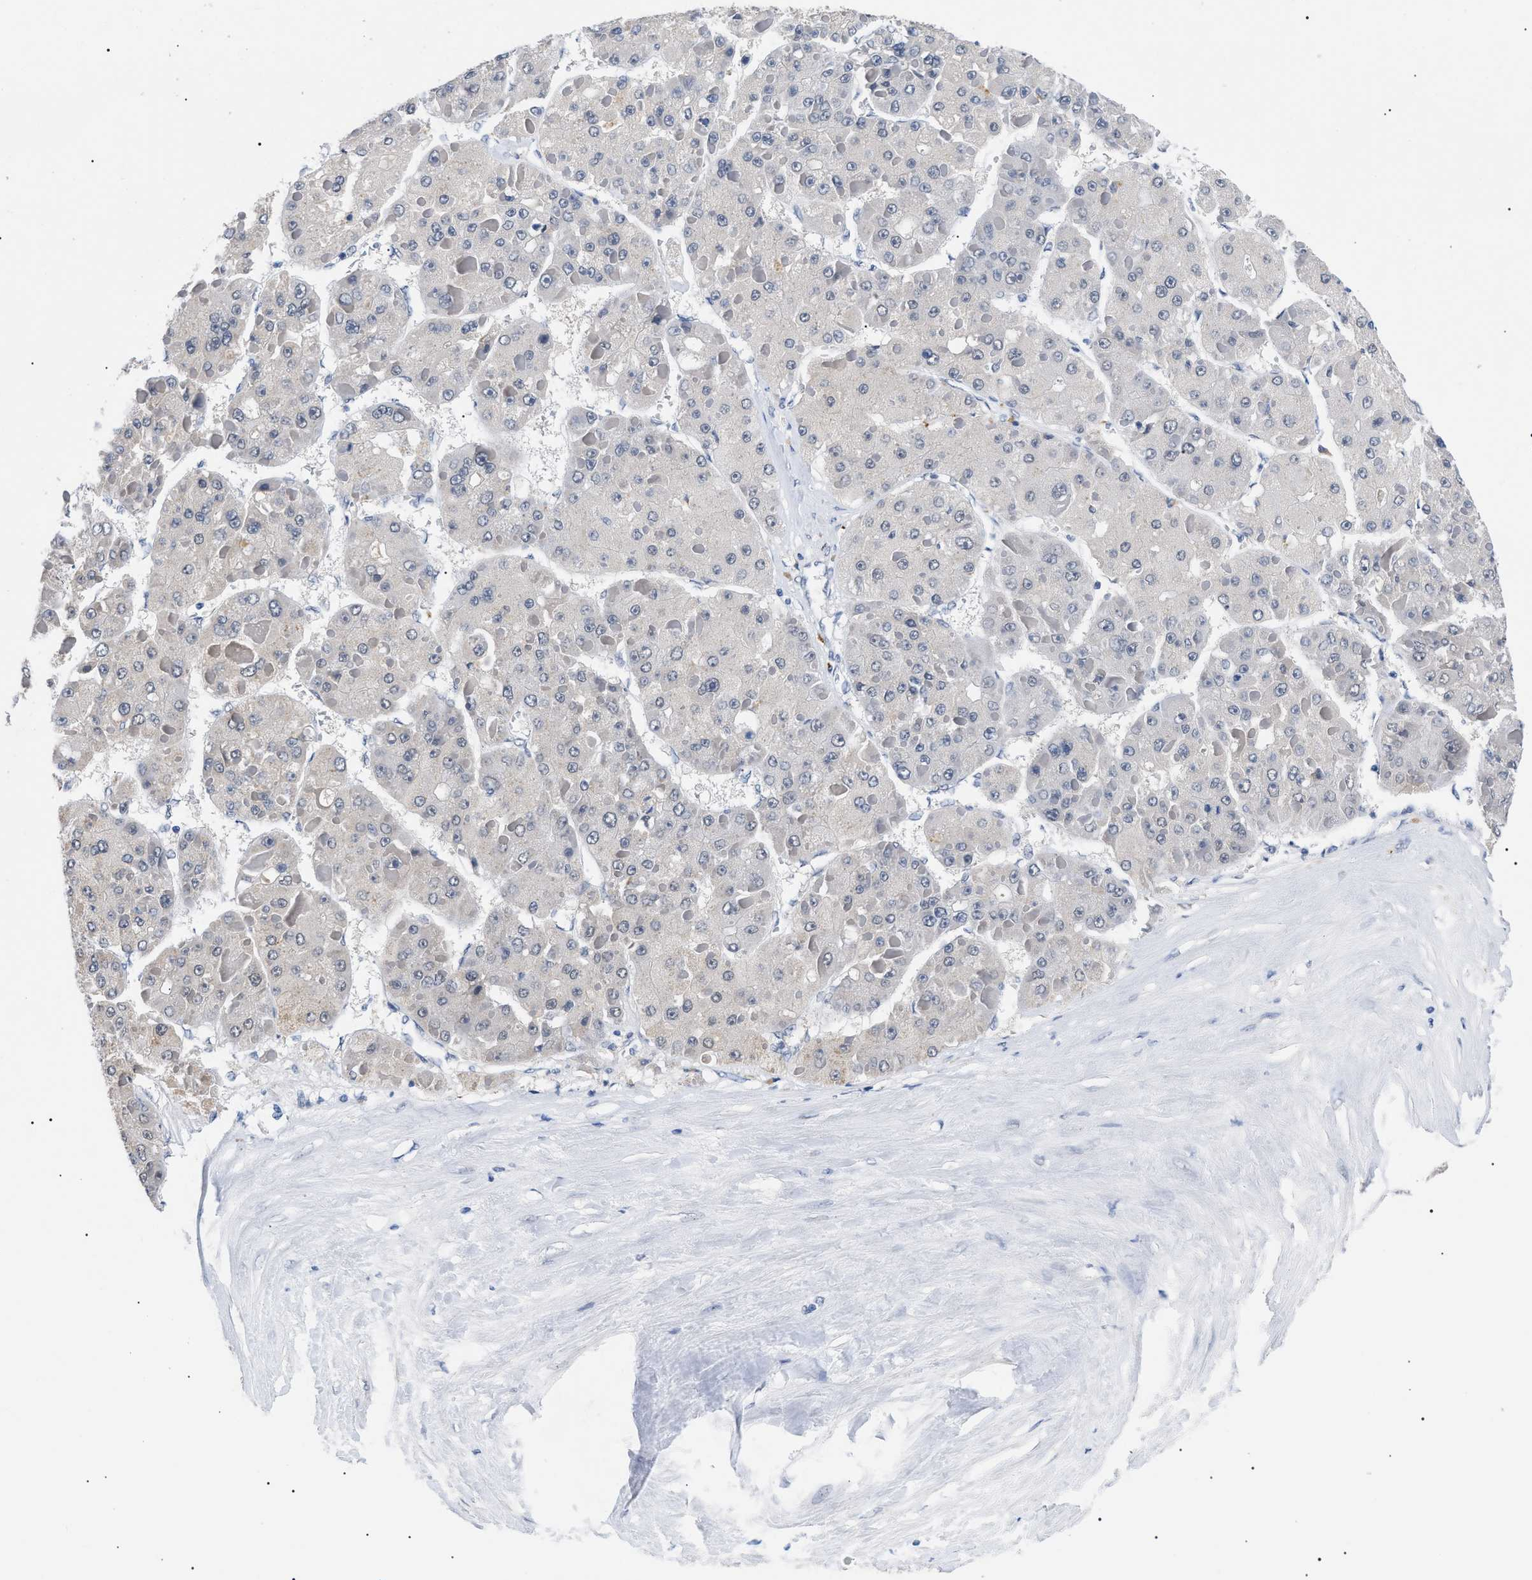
{"staining": {"intensity": "negative", "quantity": "none", "location": "none"}, "tissue": "liver cancer", "cell_type": "Tumor cells", "image_type": "cancer", "snomed": [{"axis": "morphology", "description": "Carcinoma, Hepatocellular, NOS"}, {"axis": "topography", "description": "Liver"}], "caption": "This is an IHC image of liver hepatocellular carcinoma. There is no positivity in tumor cells.", "gene": "PRRT2", "patient": {"sex": "female", "age": 73}}